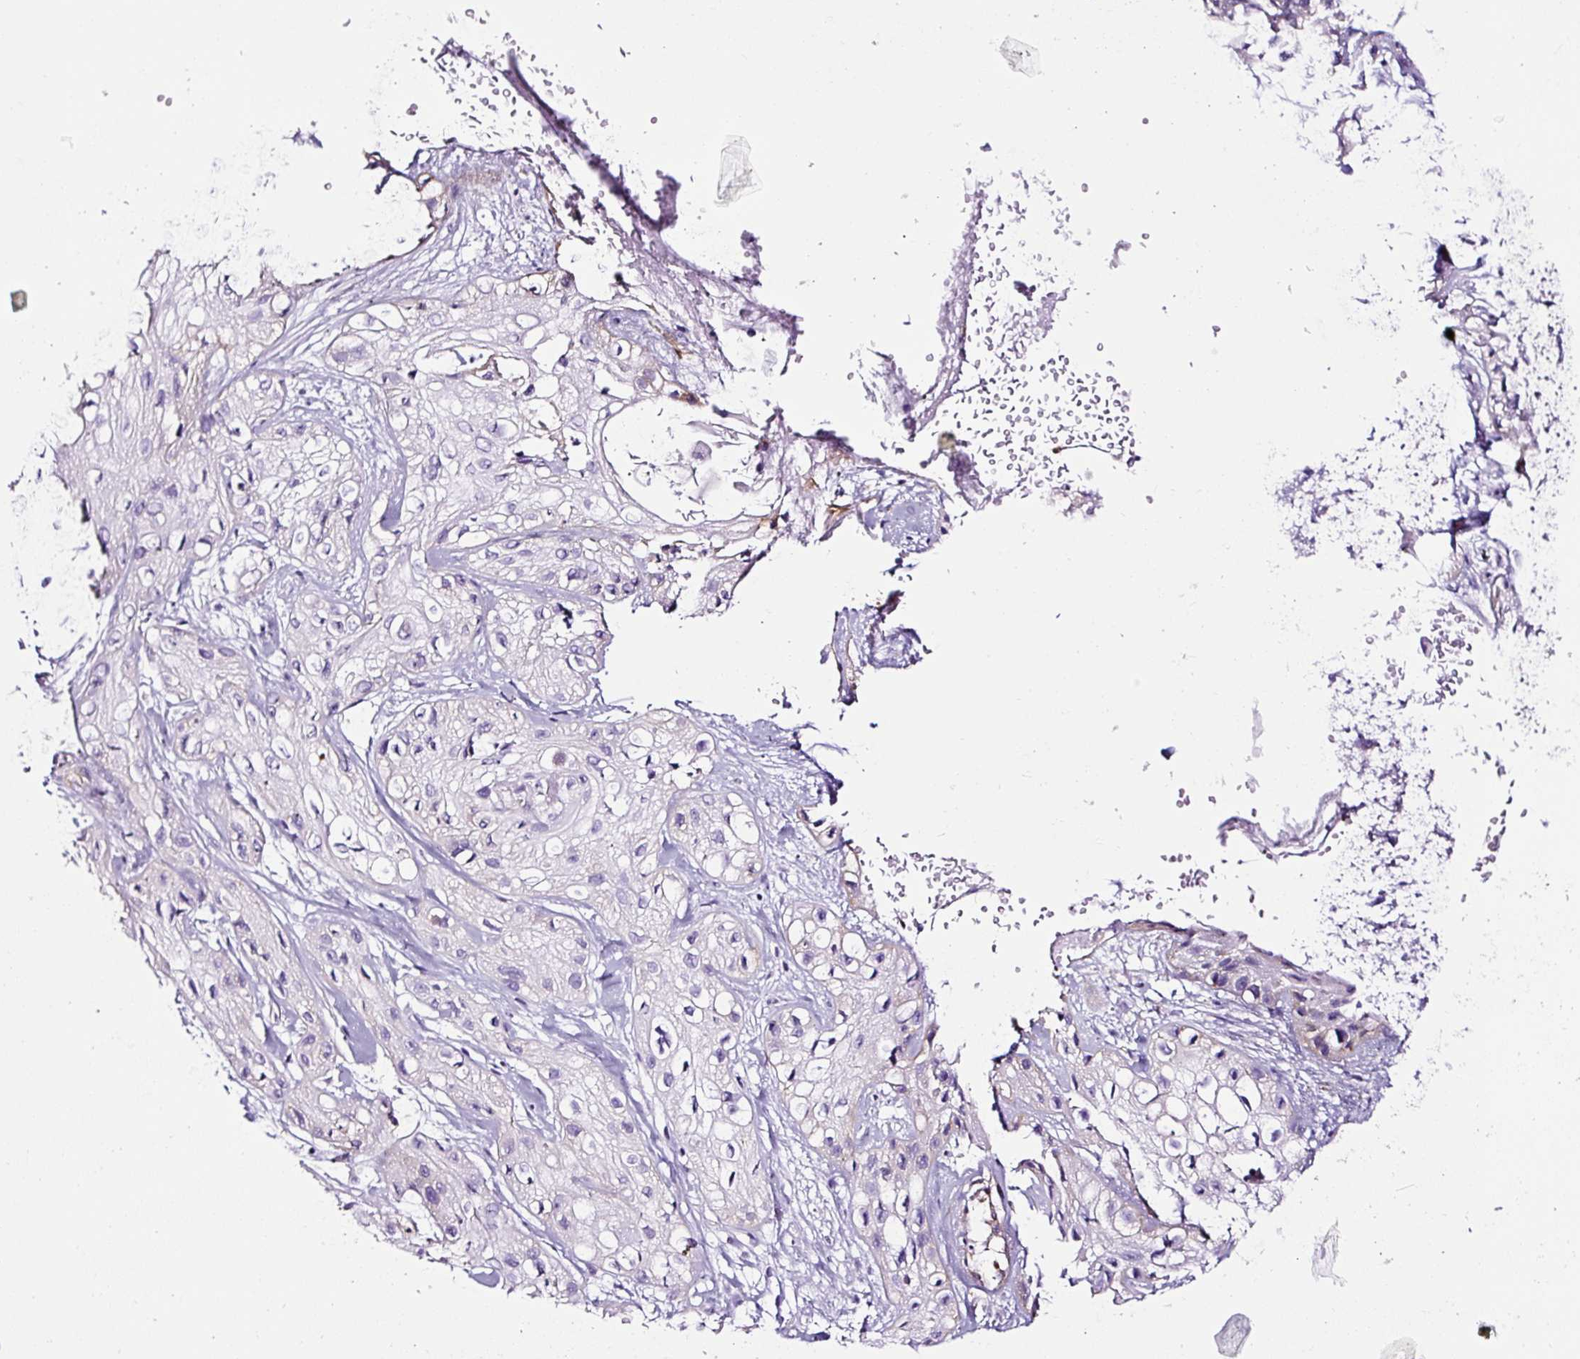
{"staining": {"intensity": "negative", "quantity": "none", "location": "none"}, "tissue": "skin cancer", "cell_type": "Tumor cells", "image_type": "cancer", "snomed": [{"axis": "morphology", "description": "Squamous cell carcinoma, NOS"}, {"axis": "topography", "description": "Skin"}], "caption": "The immunohistochemistry histopathology image has no significant positivity in tumor cells of skin cancer (squamous cell carcinoma) tissue. (Stains: DAB immunohistochemistry with hematoxylin counter stain, Microscopy: brightfield microscopy at high magnification).", "gene": "SLC7A8", "patient": {"sex": "male", "age": 82}}